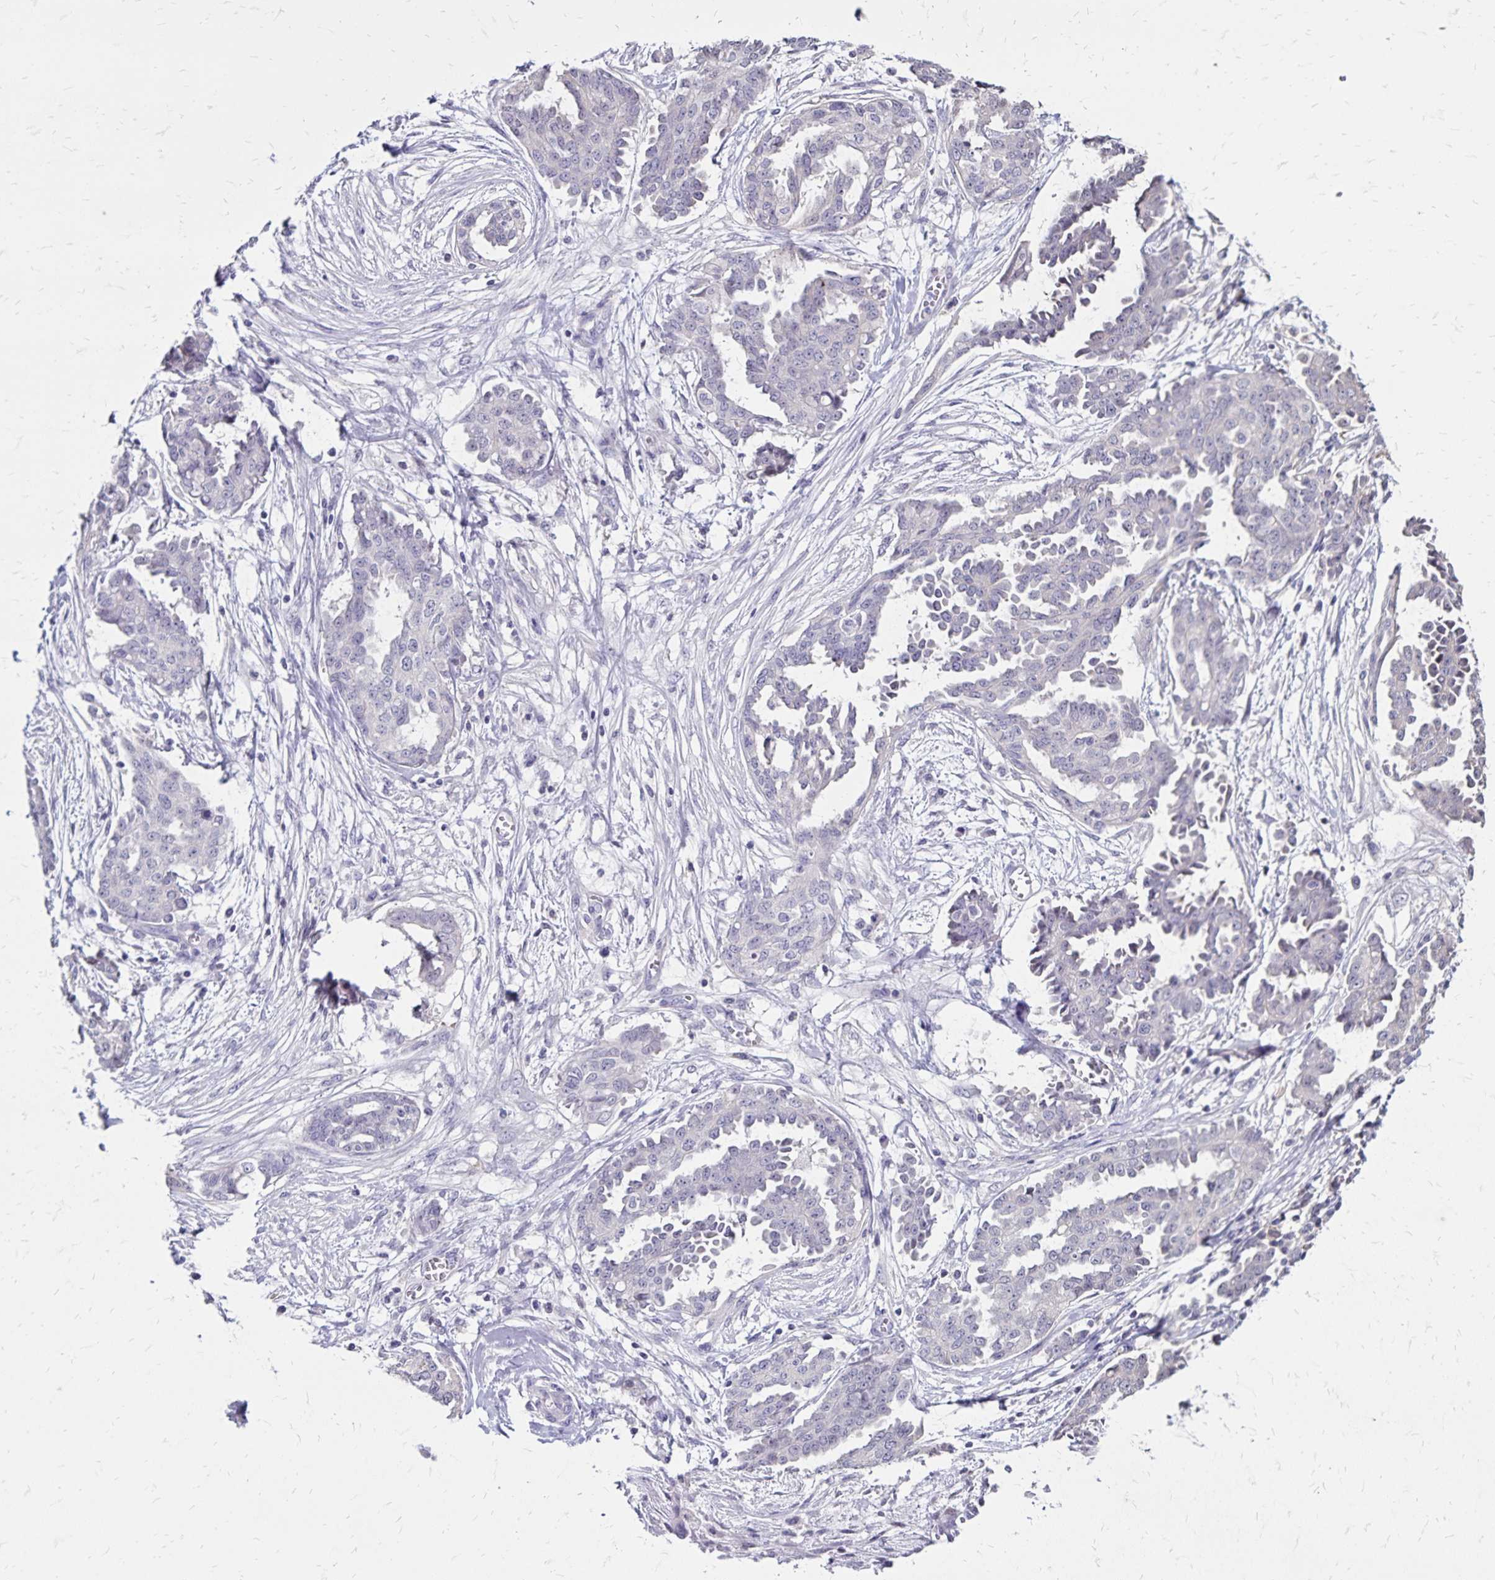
{"staining": {"intensity": "negative", "quantity": "none", "location": "none"}, "tissue": "ovarian cancer", "cell_type": "Tumor cells", "image_type": "cancer", "snomed": [{"axis": "morphology", "description": "Cystadenocarcinoma, serous, NOS"}, {"axis": "topography", "description": "Ovary"}], "caption": "The image displays no significant positivity in tumor cells of ovarian cancer. (DAB IHC, high magnification).", "gene": "SH3GL3", "patient": {"sex": "female", "age": 71}}